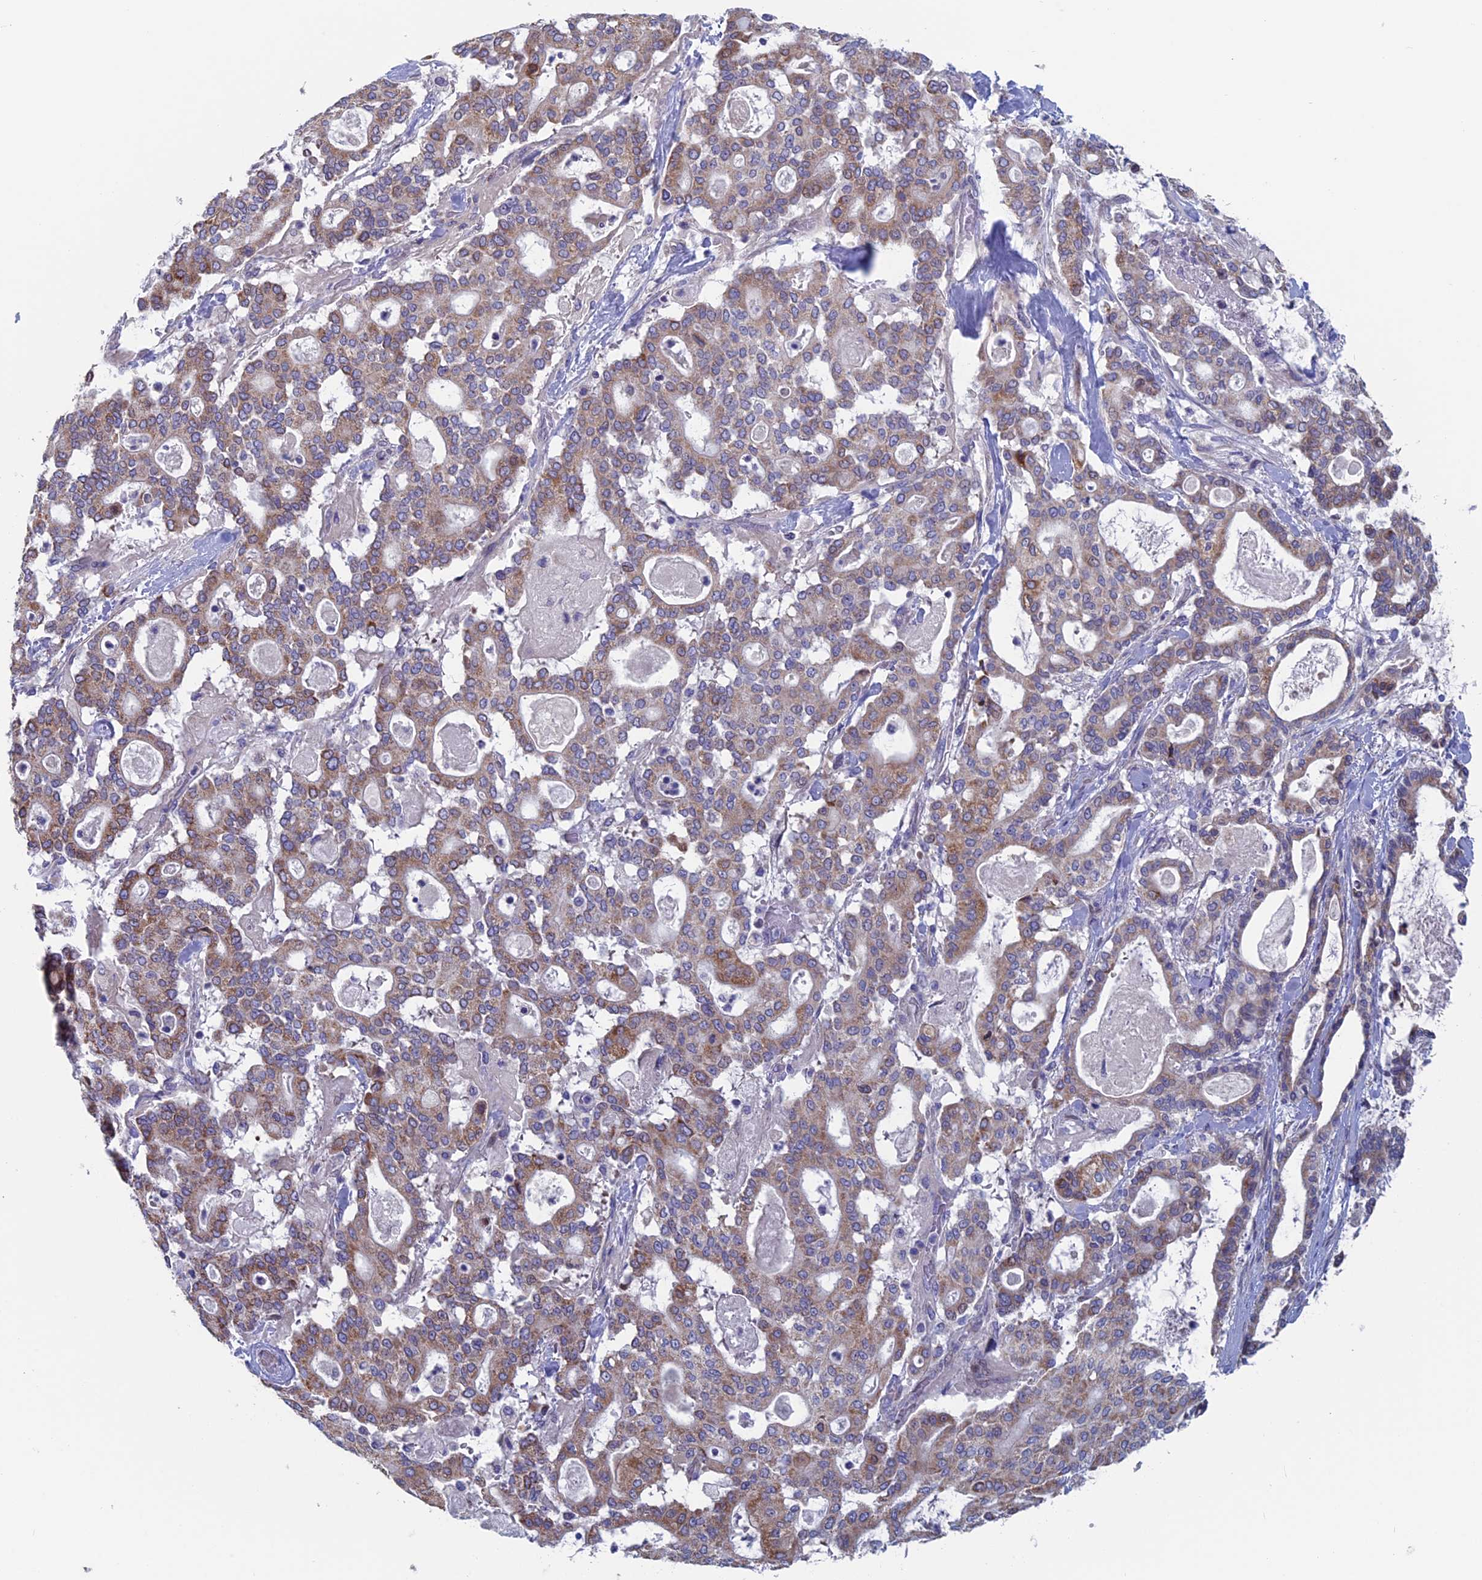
{"staining": {"intensity": "moderate", "quantity": "25%-75%", "location": "cytoplasmic/membranous"}, "tissue": "pancreatic cancer", "cell_type": "Tumor cells", "image_type": "cancer", "snomed": [{"axis": "morphology", "description": "Adenocarcinoma, NOS"}, {"axis": "topography", "description": "Pancreas"}], "caption": "Adenocarcinoma (pancreatic) stained with a protein marker displays moderate staining in tumor cells.", "gene": "NIBAN3", "patient": {"sex": "male", "age": 63}}